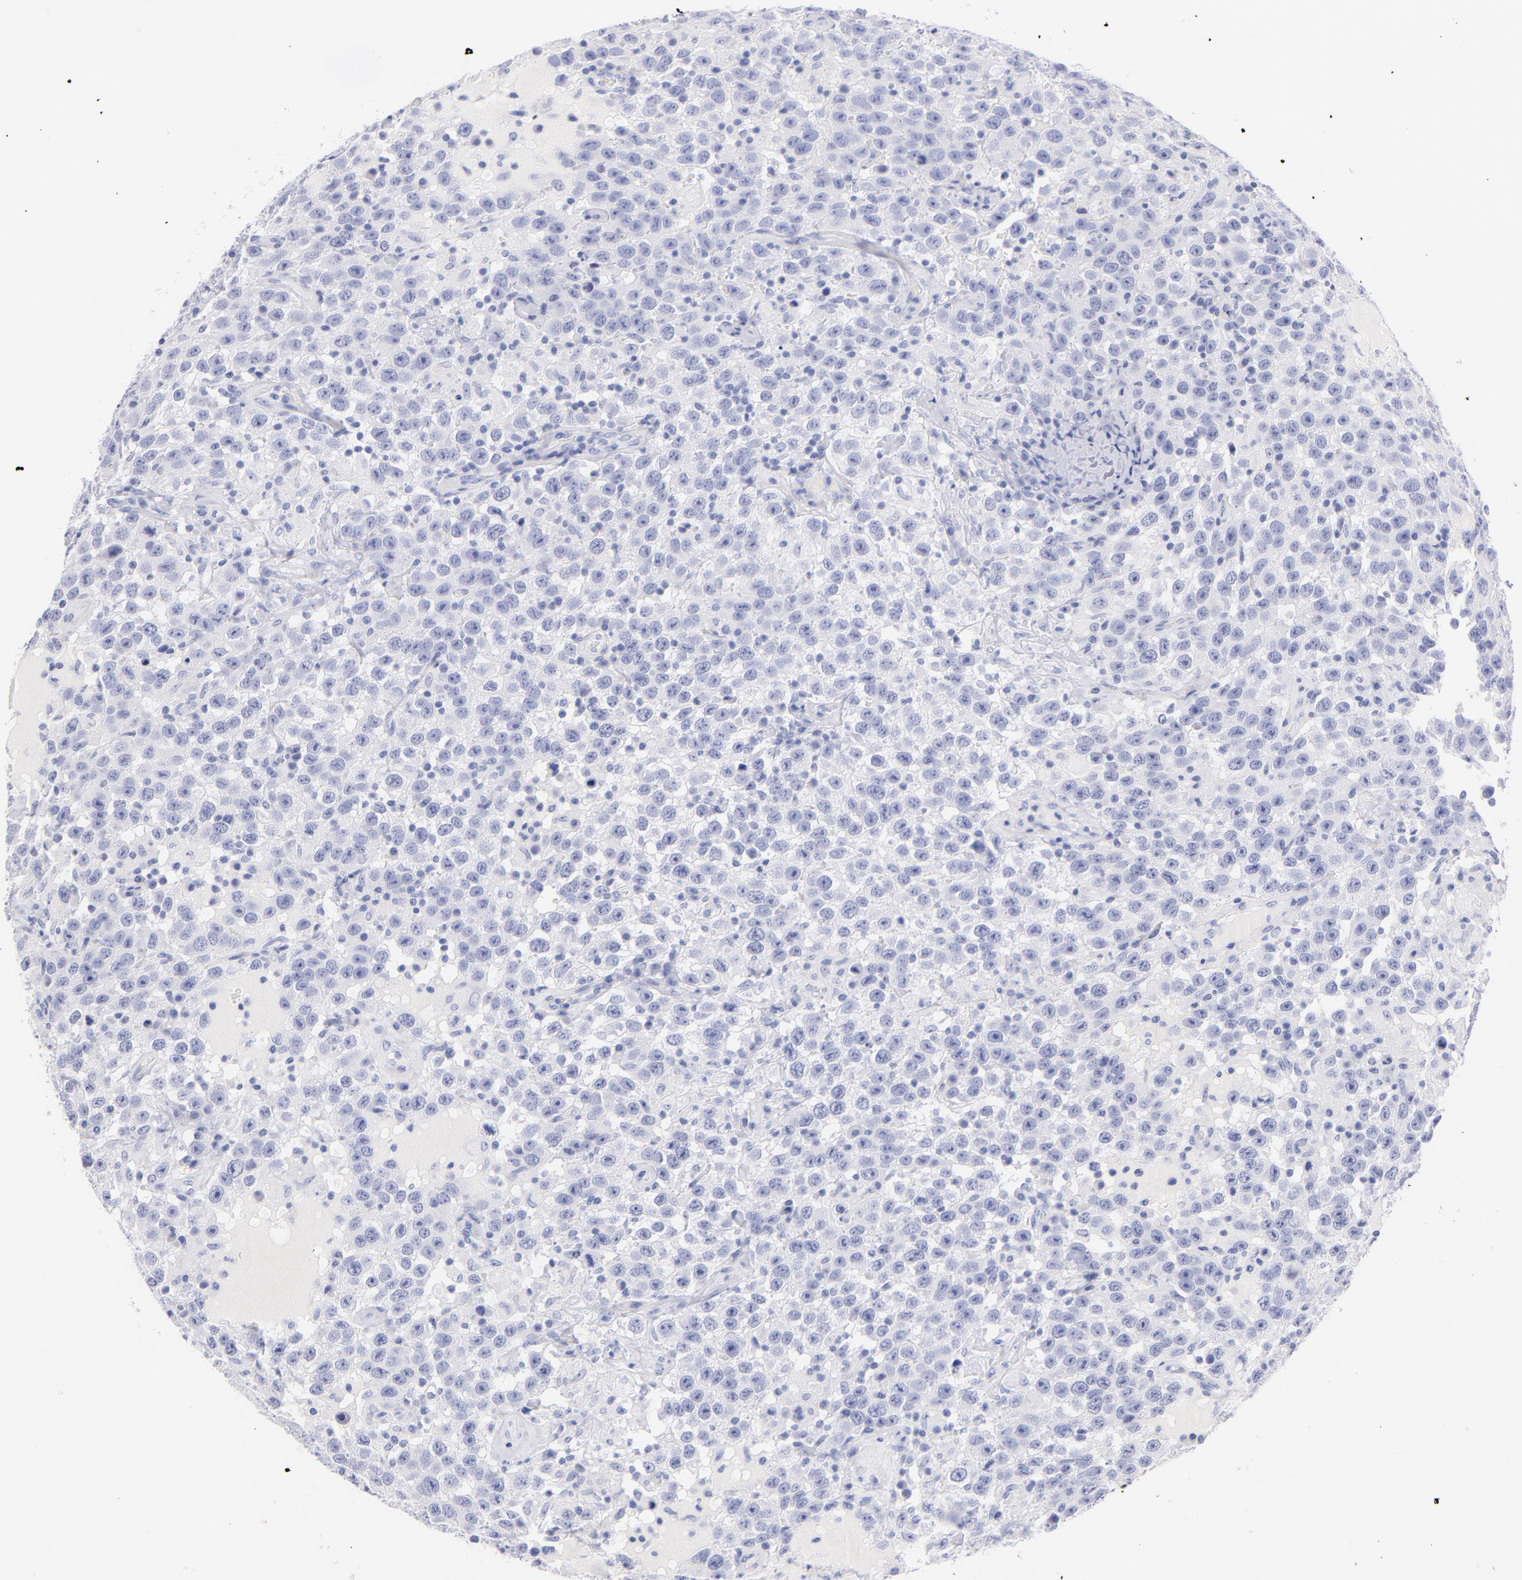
{"staining": {"intensity": "negative", "quantity": "none", "location": "none"}, "tissue": "testis cancer", "cell_type": "Tumor cells", "image_type": "cancer", "snomed": [{"axis": "morphology", "description": "Seminoma, NOS"}, {"axis": "topography", "description": "Testis"}], "caption": "The photomicrograph exhibits no staining of tumor cells in testis seminoma.", "gene": "SCGN", "patient": {"sex": "male", "age": 41}}